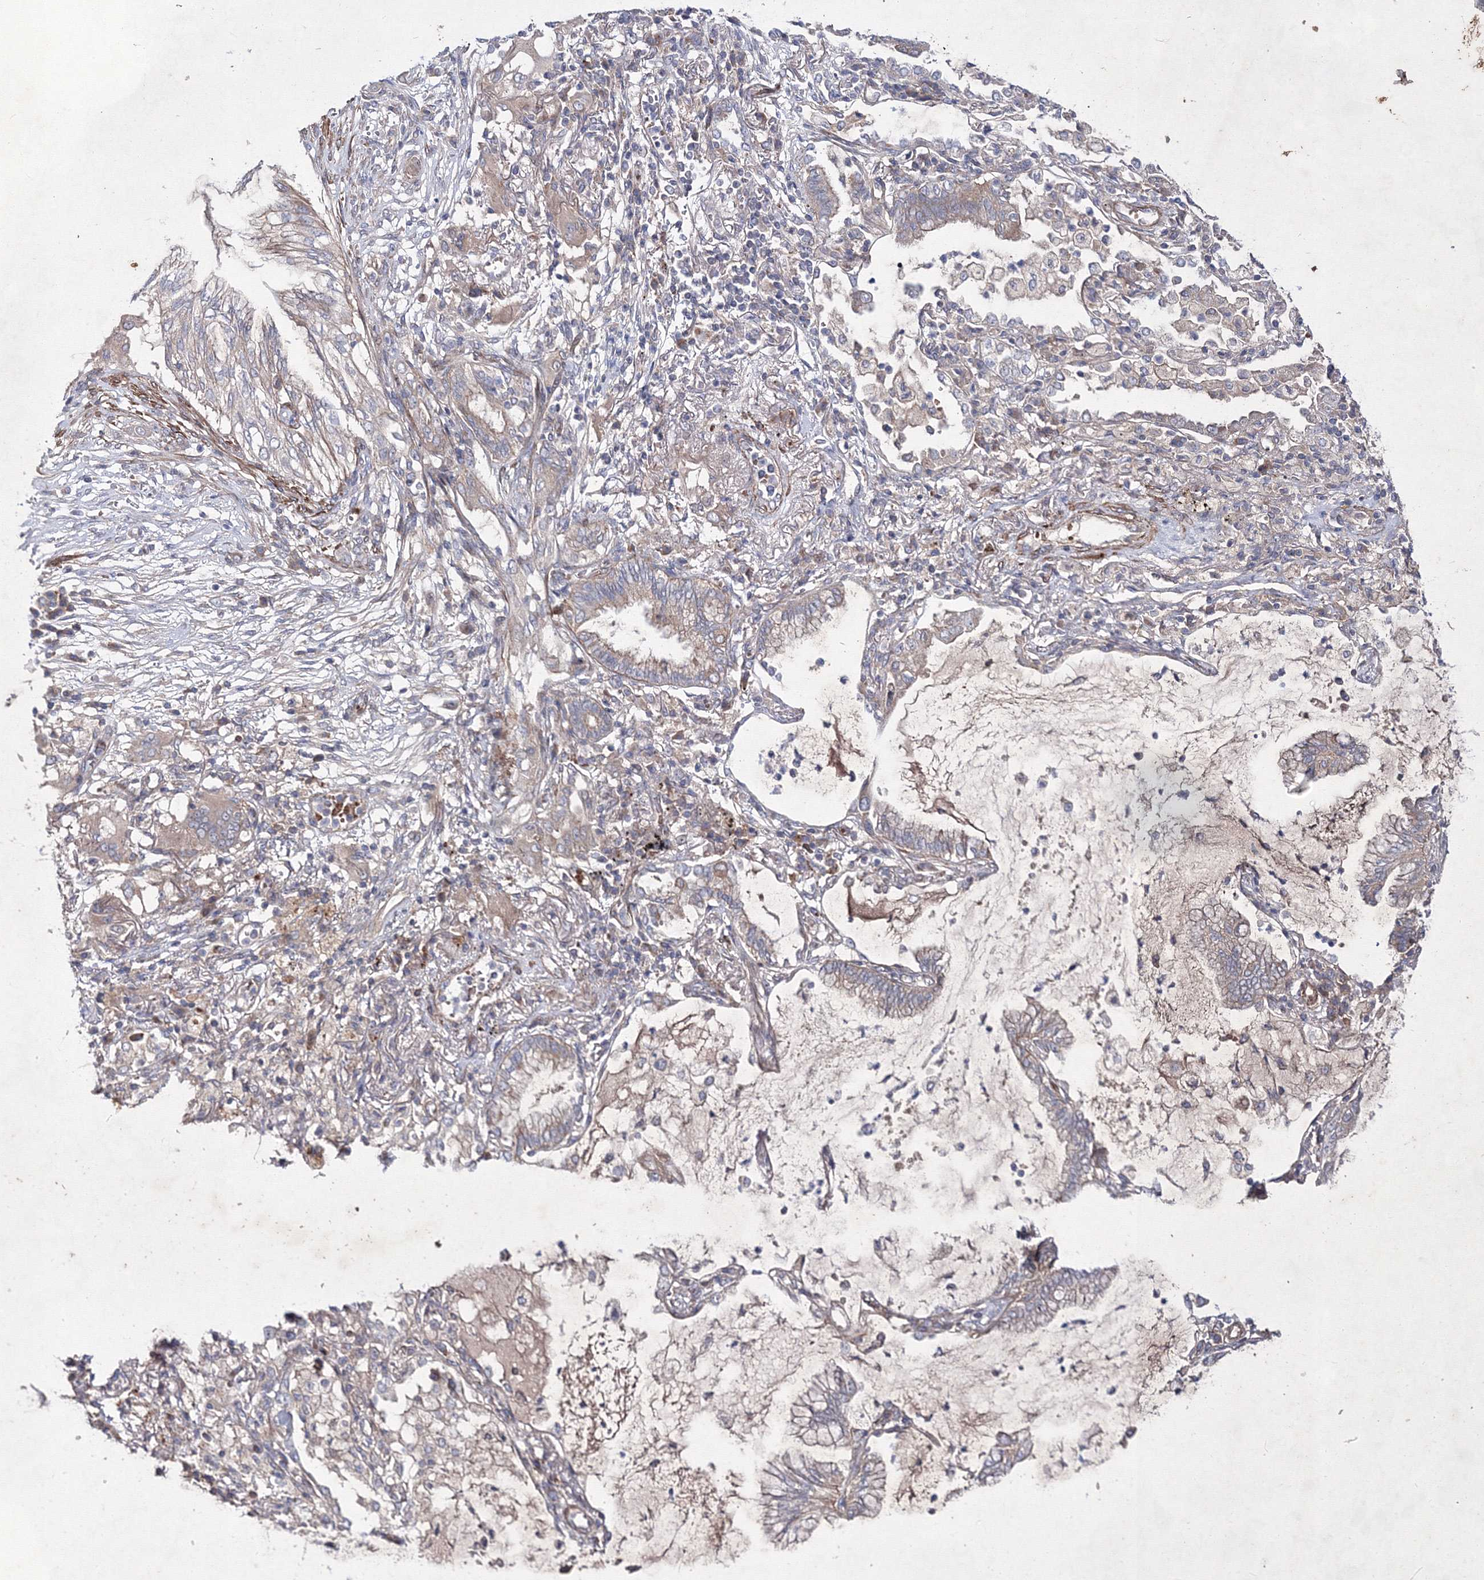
{"staining": {"intensity": "weak", "quantity": "25%-75%", "location": "cytoplasmic/membranous"}, "tissue": "lung cancer", "cell_type": "Tumor cells", "image_type": "cancer", "snomed": [{"axis": "morphology", "description": "Adenocarcinoma, NOS"}, {"axis": "topography", "description": "Lung"}], "caption": "Lung cancer (adenocarcinoma) was stained to show a protein in brown. There is low levels of weak cytoplasmic/membranous positivity in approximately 25%-75% of tumor cells.", "gene": "GFM1", "patient": {"sex": "female", "age": 70}}